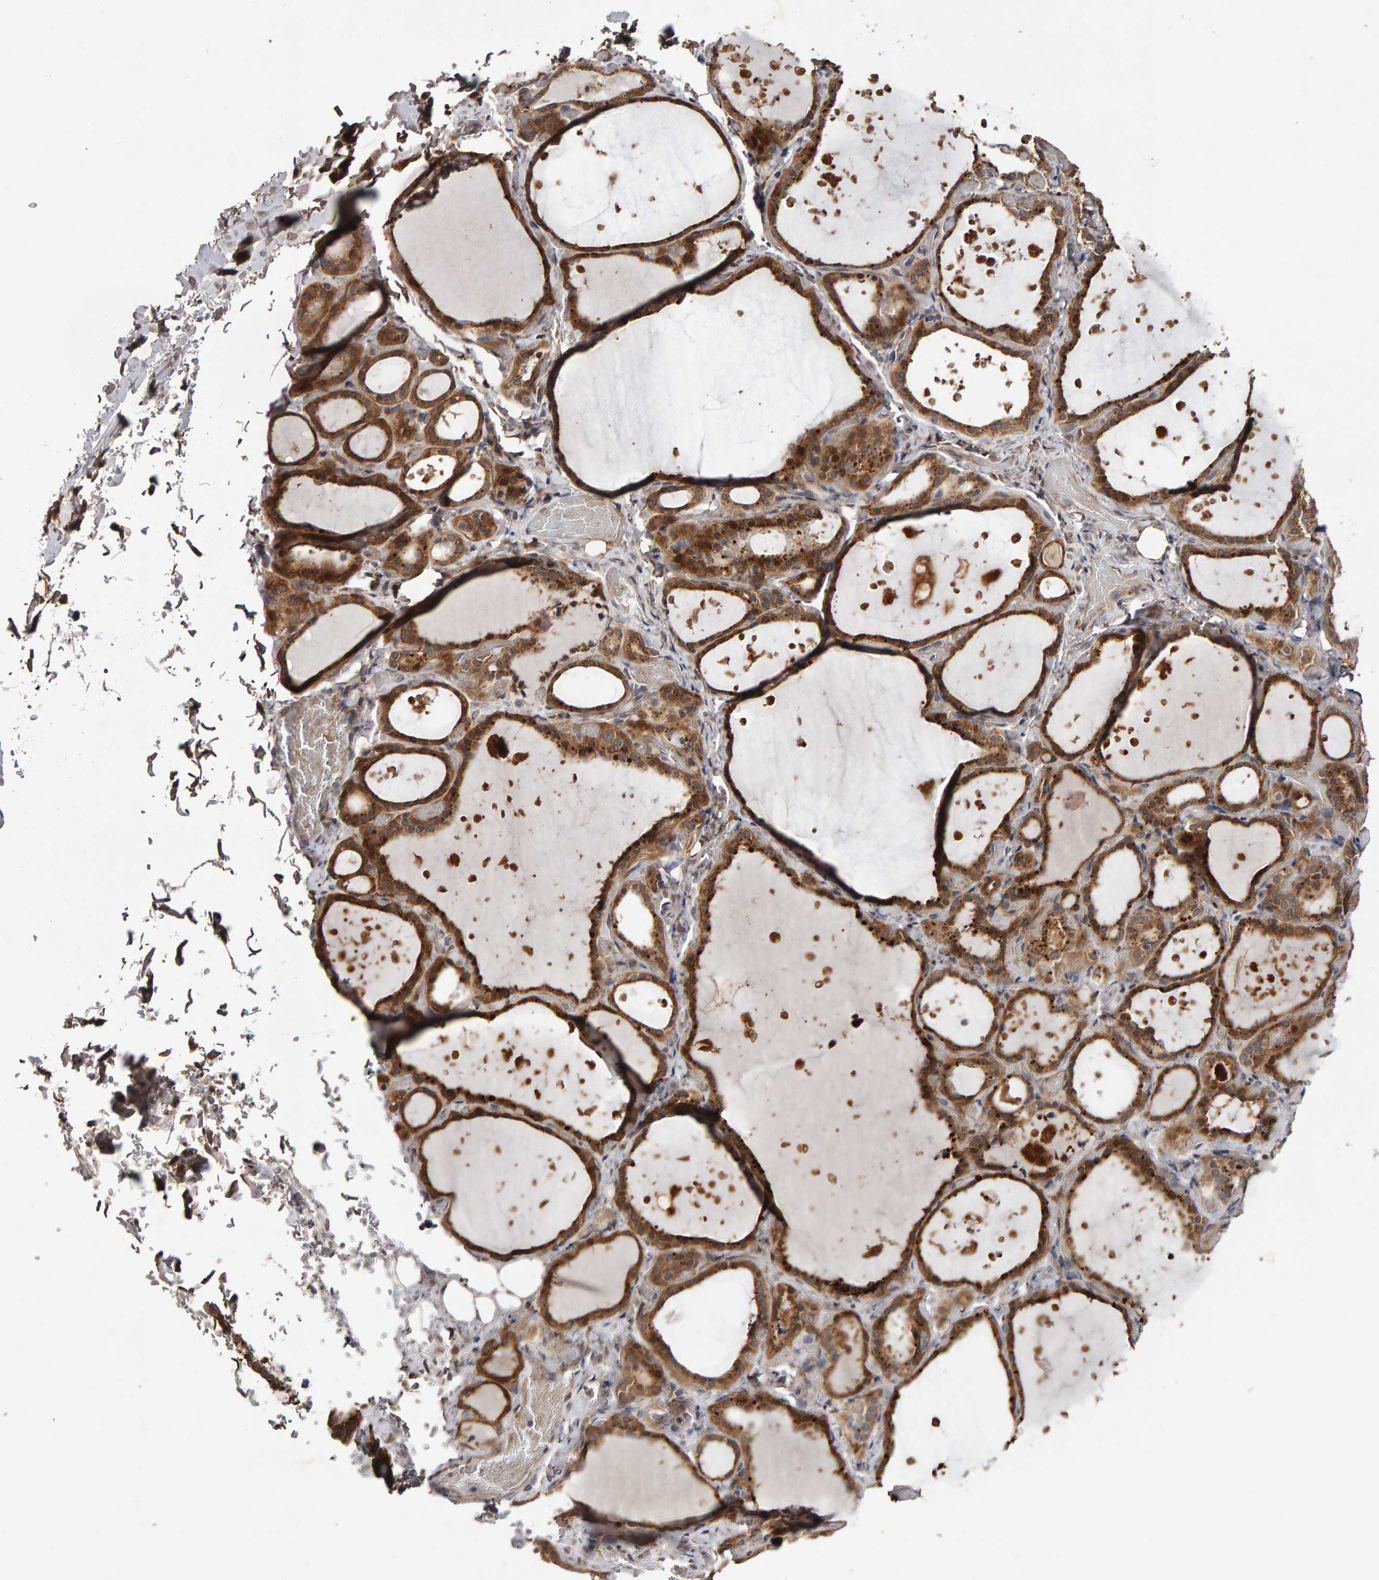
{"staining": {"intensity": "strong", "quantity": ">75%", "location": "cytoplasmic/membranous"}, "tissue": "thyroid gland", "cell_type": "Glandular cells", "image_type": "normal", "snomed": [{"axis": "morphology", "description": "Normal tissue, NOS"}, {"axis": "topography", "description": "Thyroid gland"}], "caption": "Immunohistochemistry (DAB) staining of unremarkable thyroid gland shows strong cytoplasmic/membranous protein staining in about >75% of glandular cells.", "gene": "CANT1", "patient": {"sex": "female", "age": 44}}